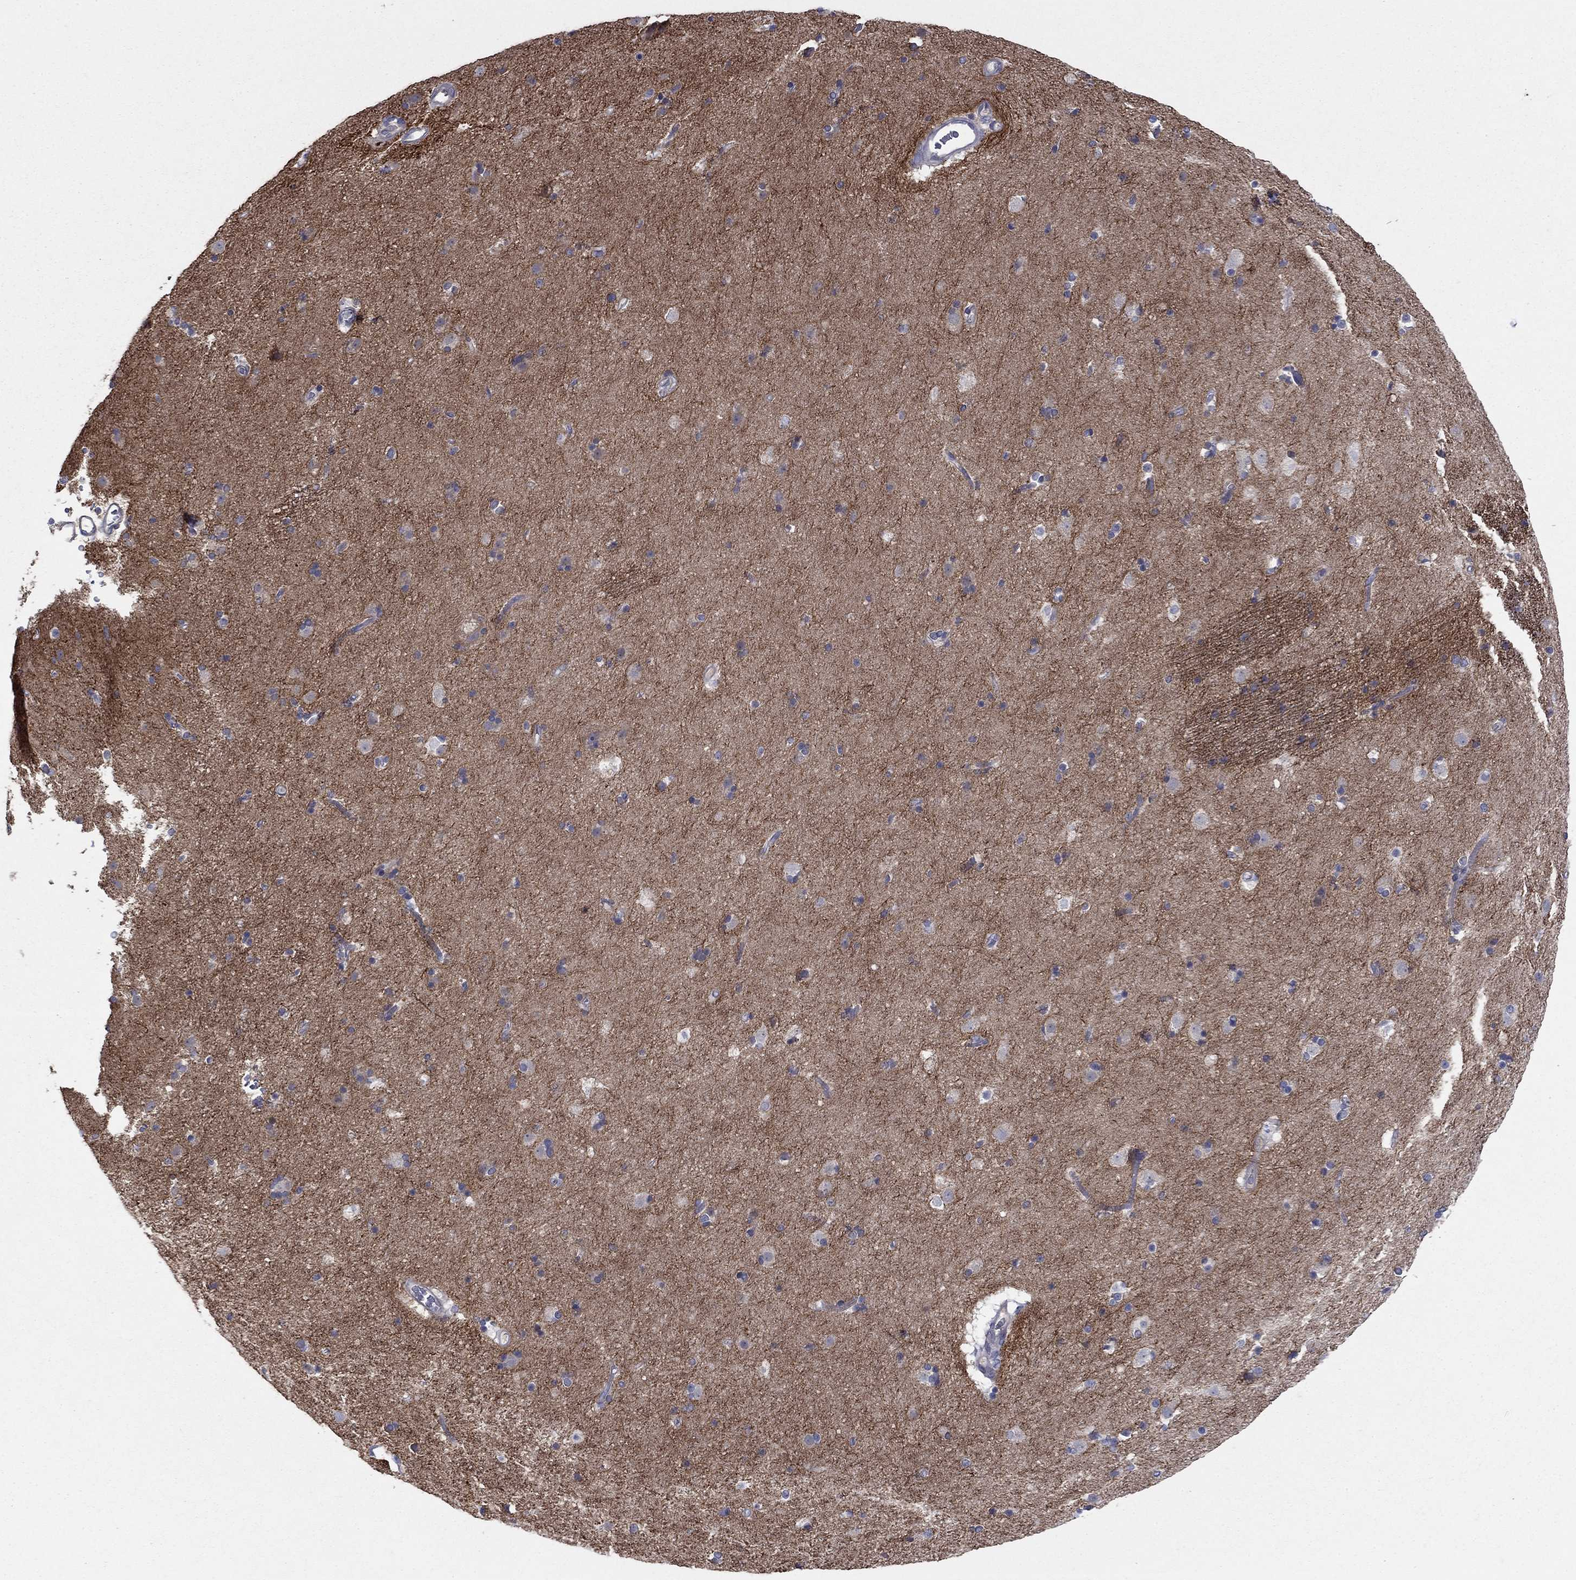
{"staining": {"intensity": "negative", "quantity": "none", "location": "none"}, "tissue": "caudate", "cell_type": "Glial cells", "image_type": "normal", "snomed": [{"axis": "morphology", "description": "Normal tissue, NOS"}, {"axis": "topography", "description": "Lateral ventricle wall"}], "caption": "This is an IHC photomicrograph of unremarkable human caudate. There is no expression in glial cells.", "gene": "PLCL2", "patient": {"sex": "female", "age": 71}}